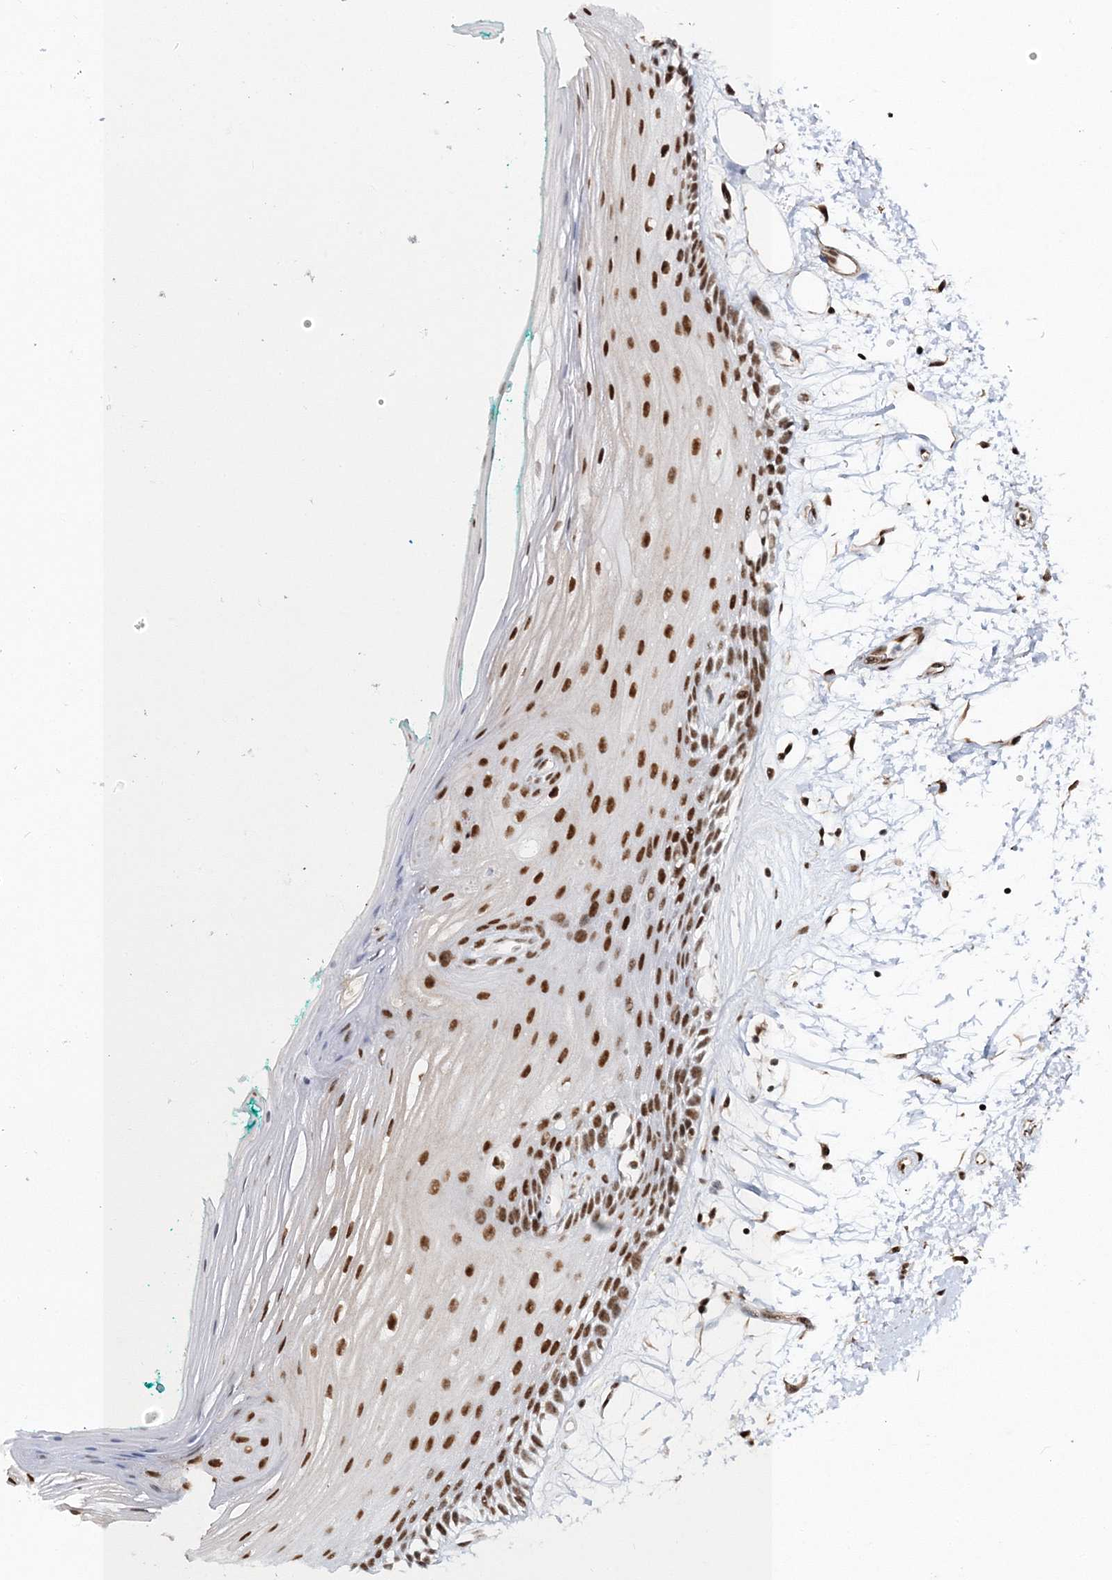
{"staining": {"intensity": "moderate", "quantity": ">75%", "location": "nuclear"}, "tissue": "oral mucosa", "cell_type": "Squamous epithelial cells", "image_type": "normal", "snomed": [{"axis": "morphology", "description": "Normal tissue, NOS"}, {"axis": "topography", "description": "Skeletal muscle"}, {"axis": "topography", "description": "Oral tissue"}, {"axis": "topography", "description": "Peripheral nerve tissue"}], "caption": "Protein expression analysis of benign human oral mucosa reveals moderate nuclear expression in about >75% of squamous epithelial cells. The protein is shown in brown color, while the nuclei are stained blue.", "gene": "ENSG00000290315", "patient": {"sex": "female", "age": 84}}